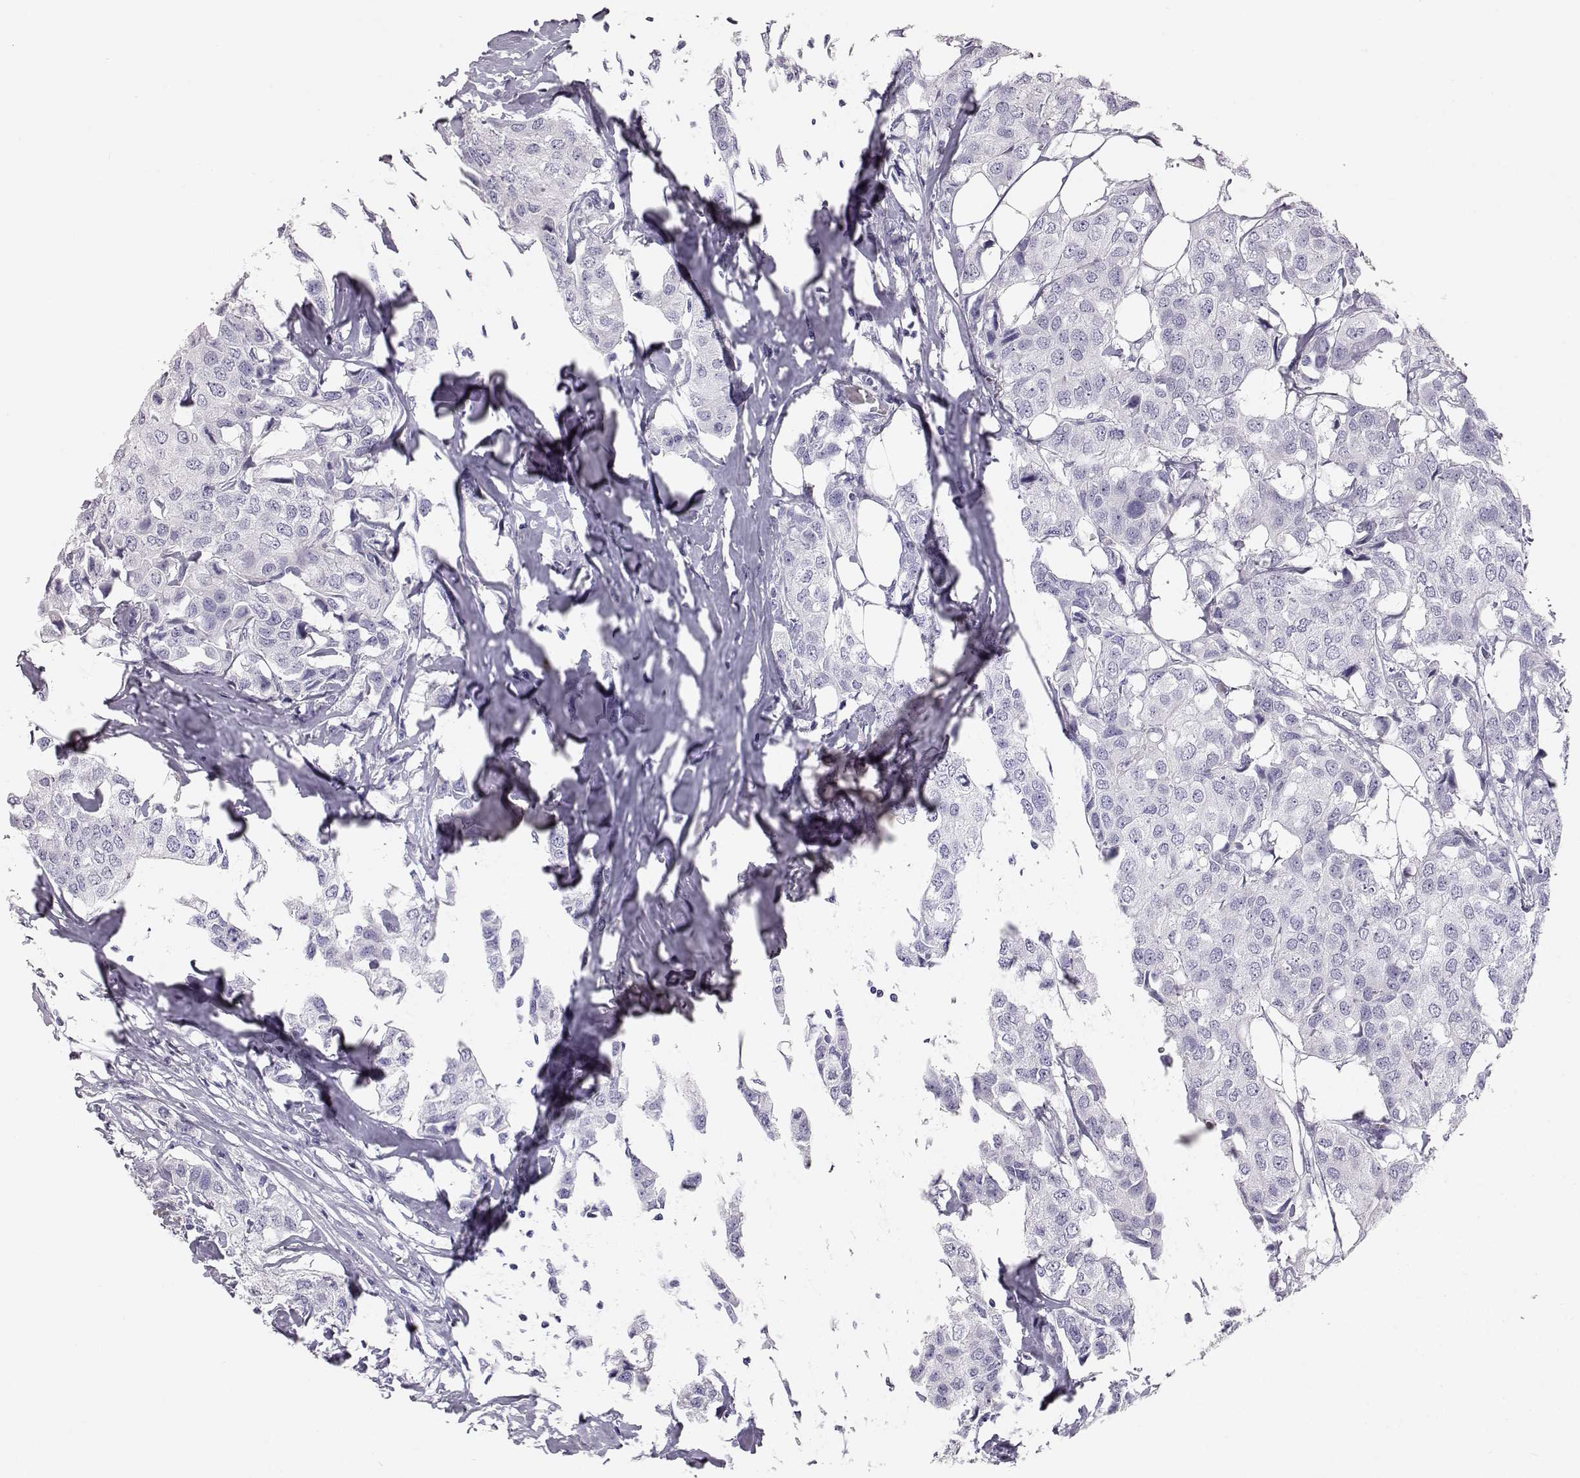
{"staining": {"intensity": "negative", "quantity": "none", "location": "none"}, "tissue": "breast cancer", "cell_type": "Tumor cells", "image_type": "cancer", "snomed": [{"axis": "morphology", "description": "Duct carcinoma"}, {"axis": "topography", "description": "Breast"}], "caption": "Breast cancer was stained to show a protein in brown. There is no significant staining in tumor cells.", "gene": "KRTAP16-1", "patient": {"sex": "female", "age": 80}}